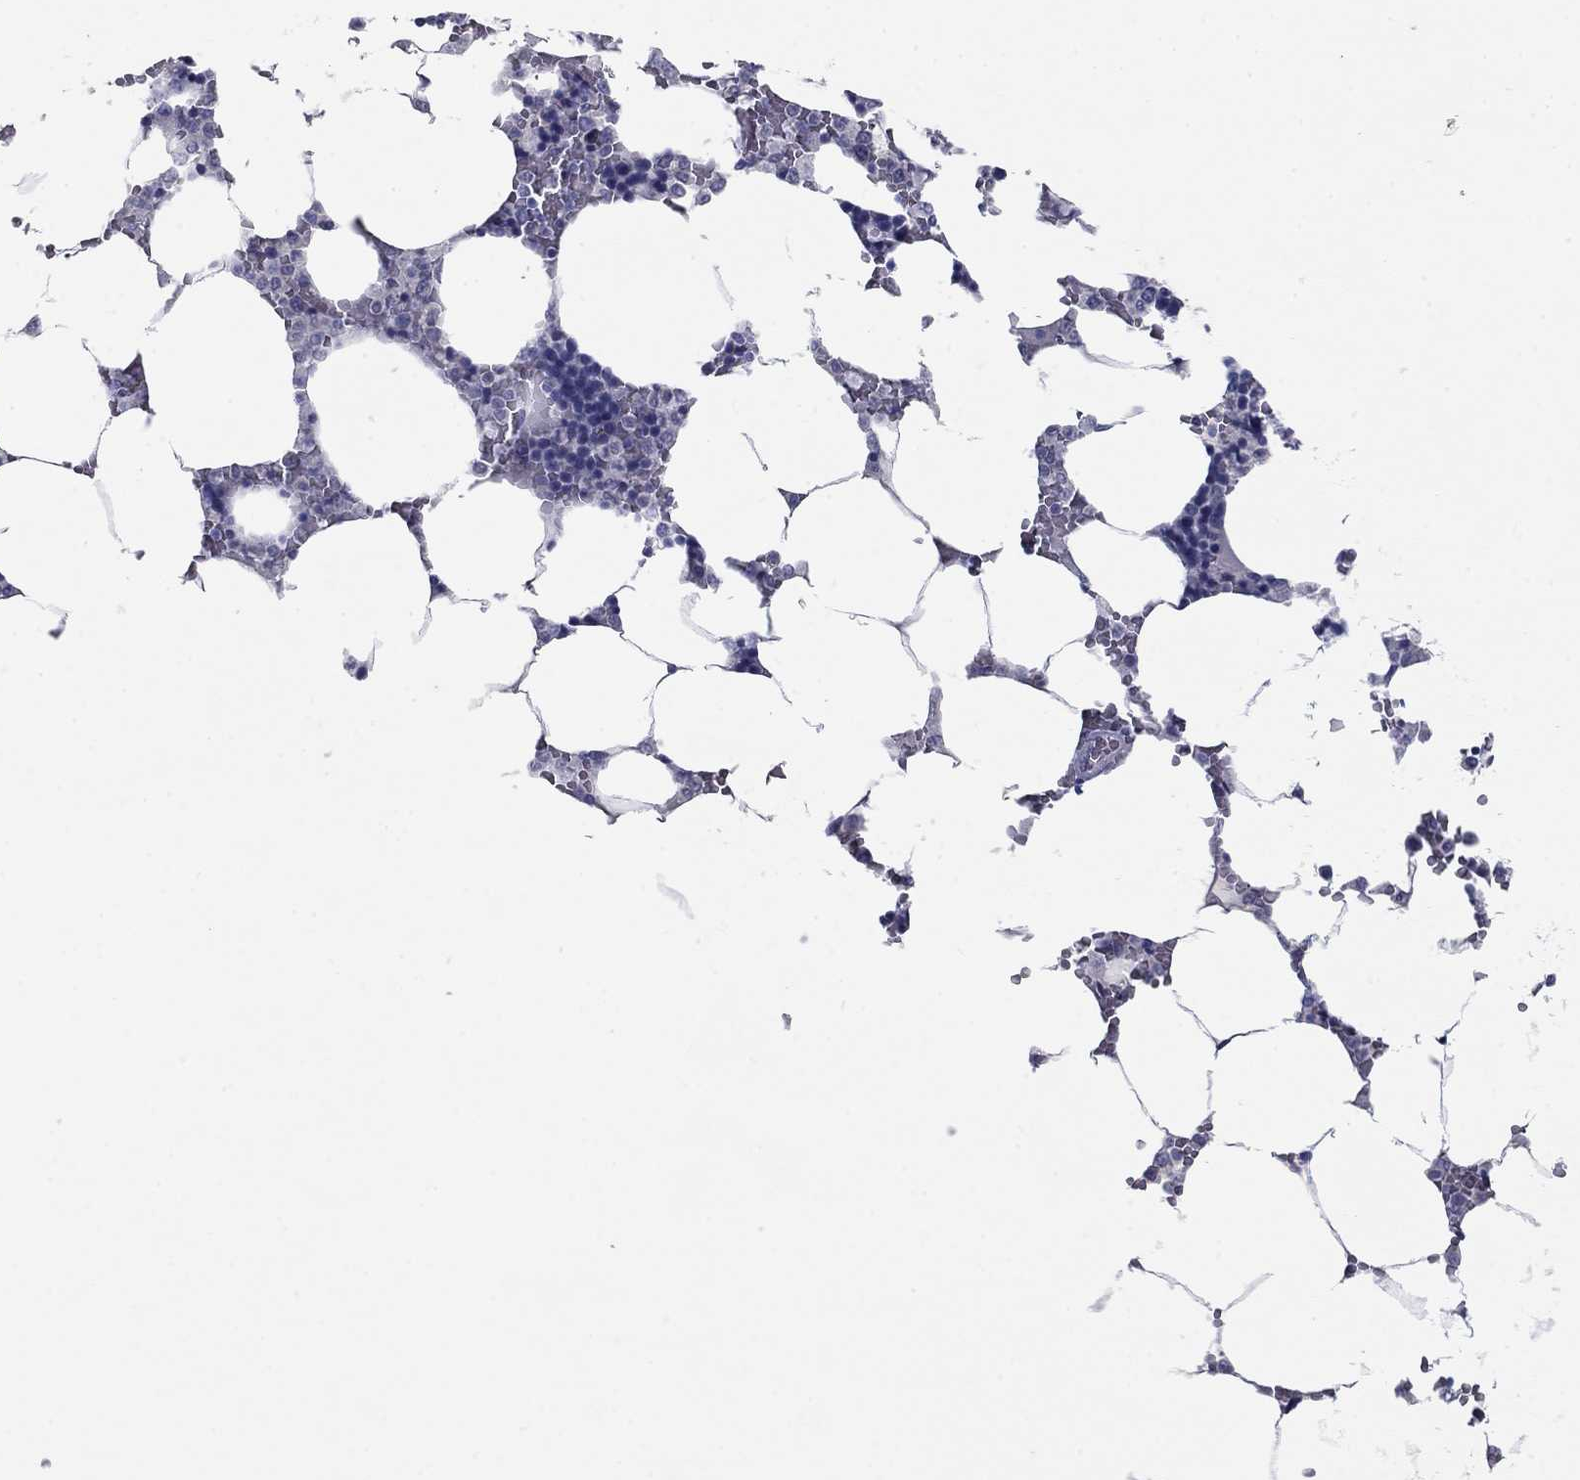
{"staining": {"intensity": "negative", "quantity": "none", "location": "none"}, "tissue": "bone marrow", "cell_type": "Hematopoietic cells", "image_type": "normal", "snomed": [{"axis": "morphology", "description": "Normal tissue, NOS"}, {"axis": "topography", "description": "Bone marrow"}], "caption": "An image of human bone marrow is negative for staining in hematopoietic cells. The staining is performed using DAB (3,3'-diaminobenzidine) brown chromogen with nuclei counter-stained in using hematoxylin.", "gene": "PLS1", "patient": {"sex": "male", "age": 63}}